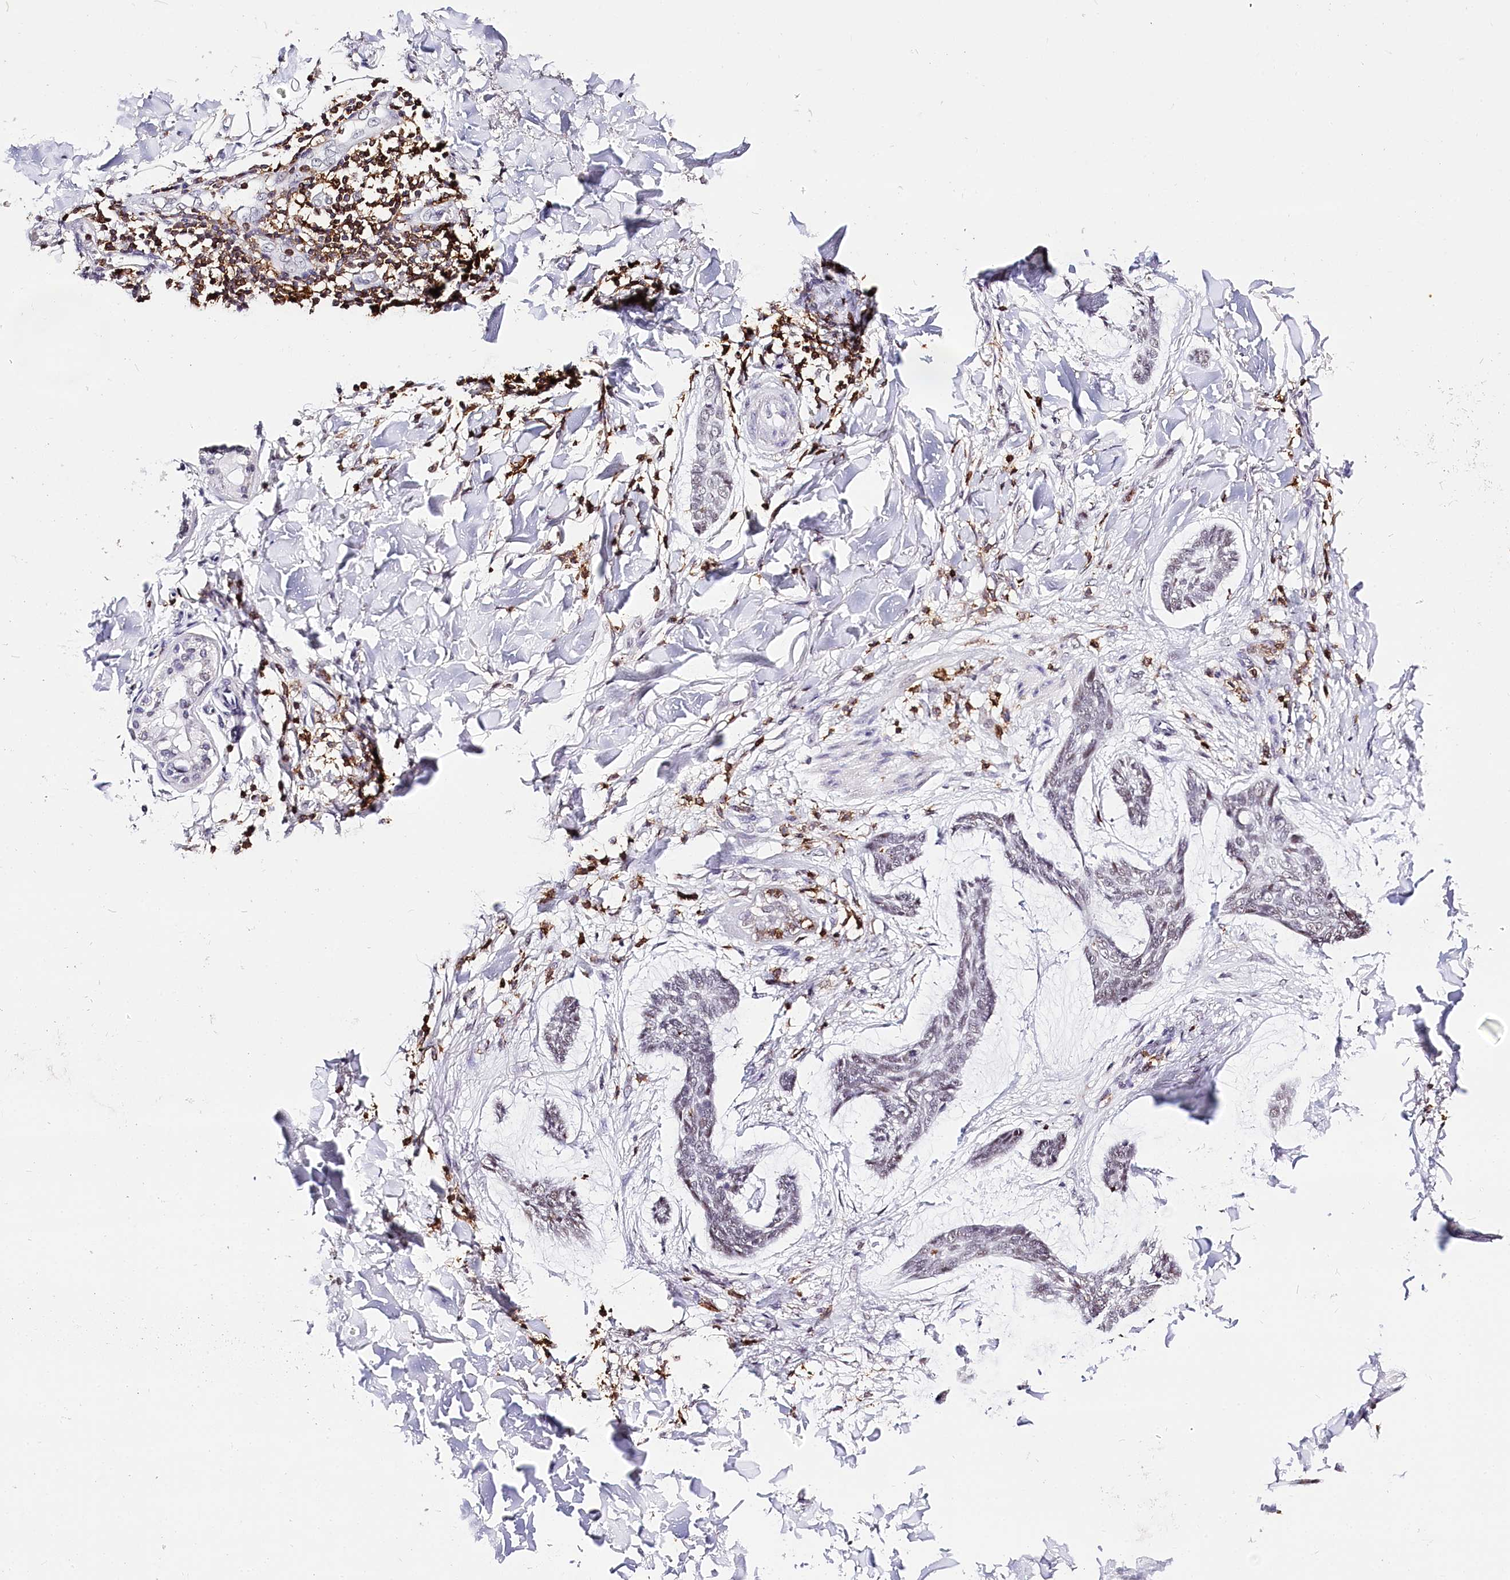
{"staining": {"intensity": "negative", "quantity": "none", "location": "none"}, "tissue": "skin cancer", "cell_type": "Tumor cells", "image_type": "cancer", "snomed": [{"axis": "morphology", "description": "Basal cell carcinoma"}, {"axis": "topography", "description": "Skin"}], "caption": "The micrograph reveals no significant staining in tumor cells of skin basal cell carcinoma.", "gene": "BARD1", "patient": {"sex": "male", "age": 43}}